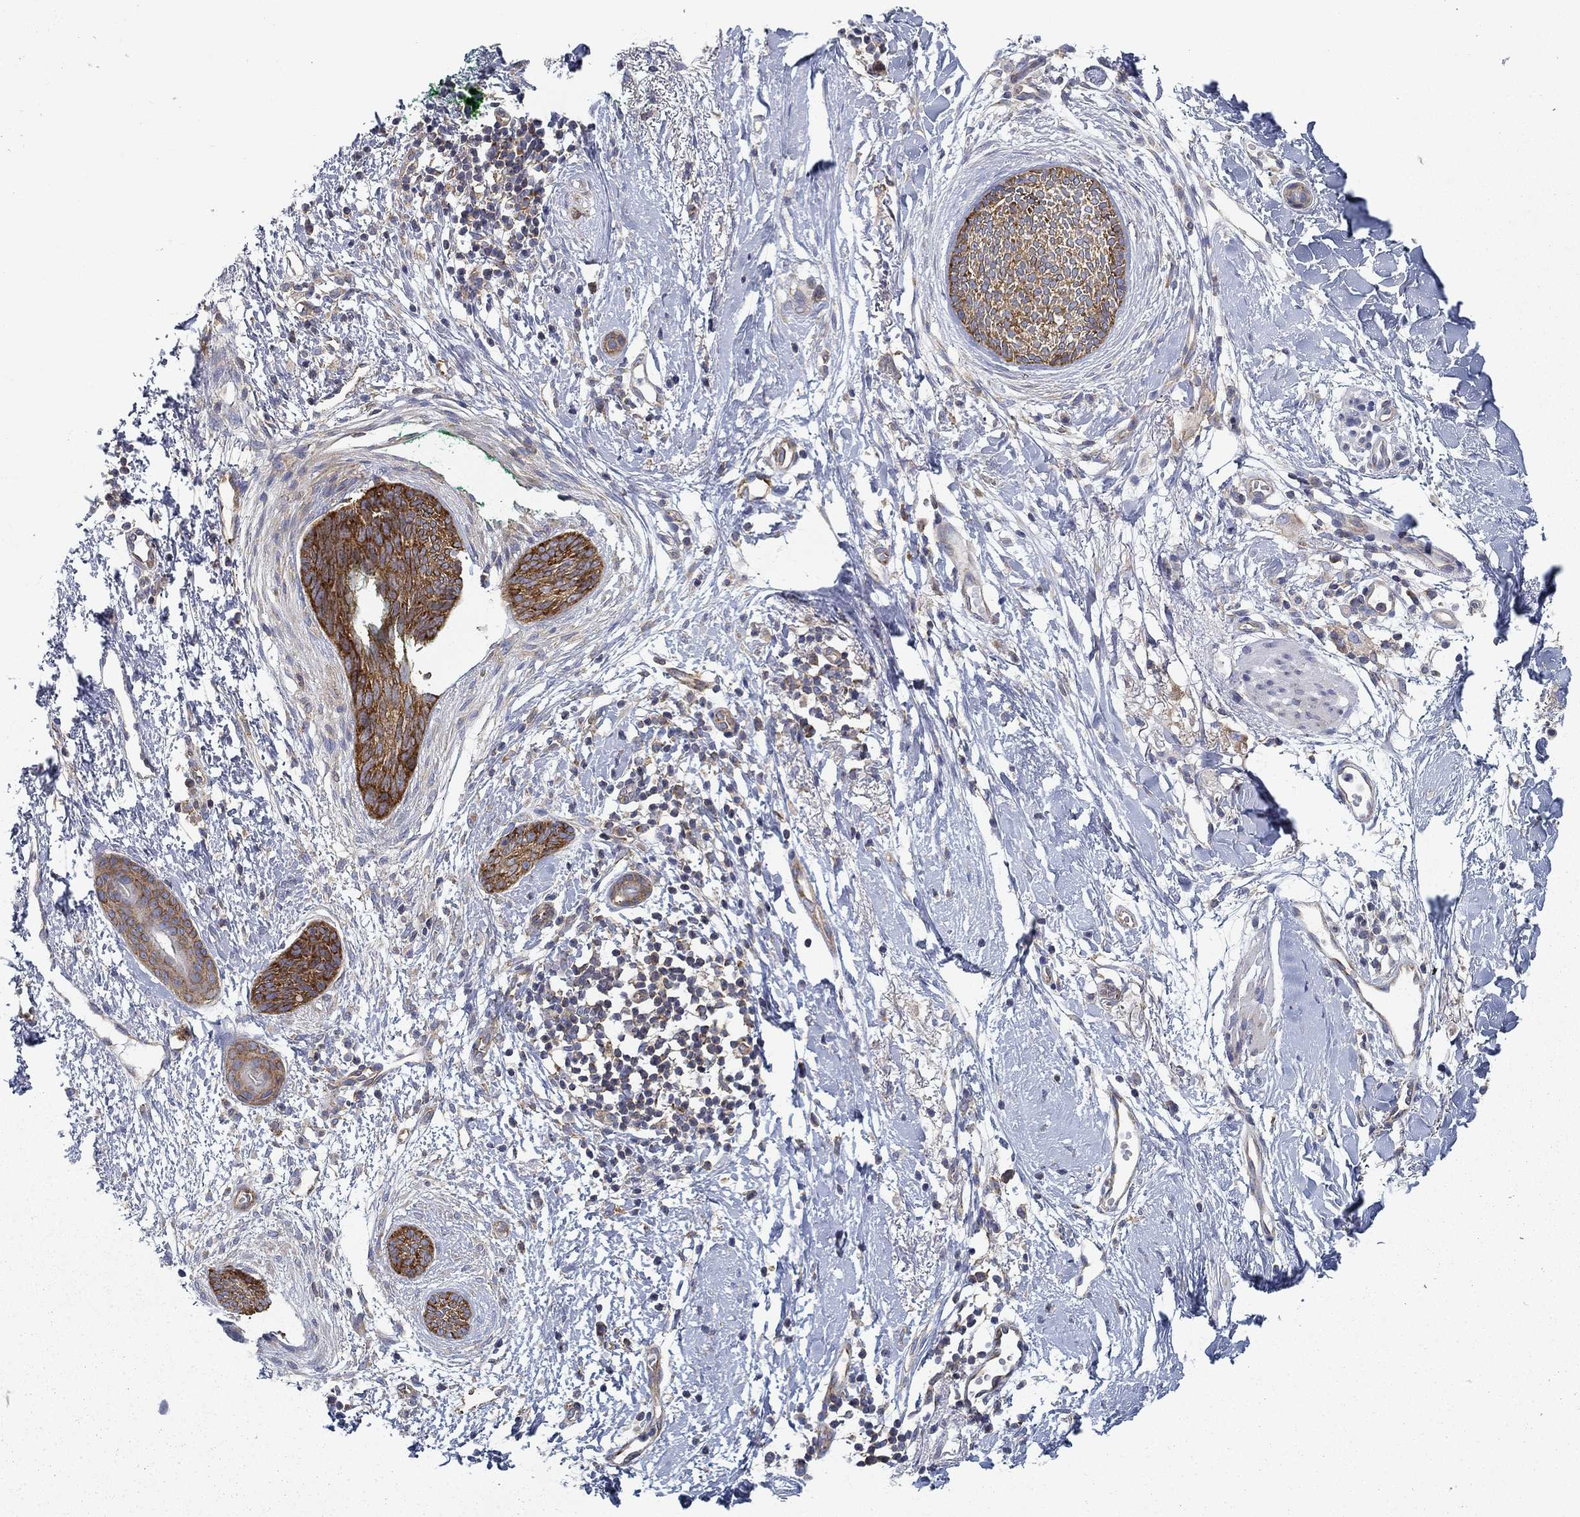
{"staining": {"intensity": "strong", "quantity": ">75%", "location": "cytoplasmic/membranous"}, "tissue": "skin cancer", "cell_type": "Tumor cells", "image_type": "cancer", "snomed": [{"axis": "morphology", "description": "Basal cell carcinoma"}, {"axis": "topography", "description": "Skin"}], "caption": "Strong cytoplasmic/membranous positivity for a protein is seen in about >75% of tumor cells of skin basal cell carcinoma using immunohistochemistry.", "gene": "FXR1", "patient": {"sex": "female", "age": 65}}